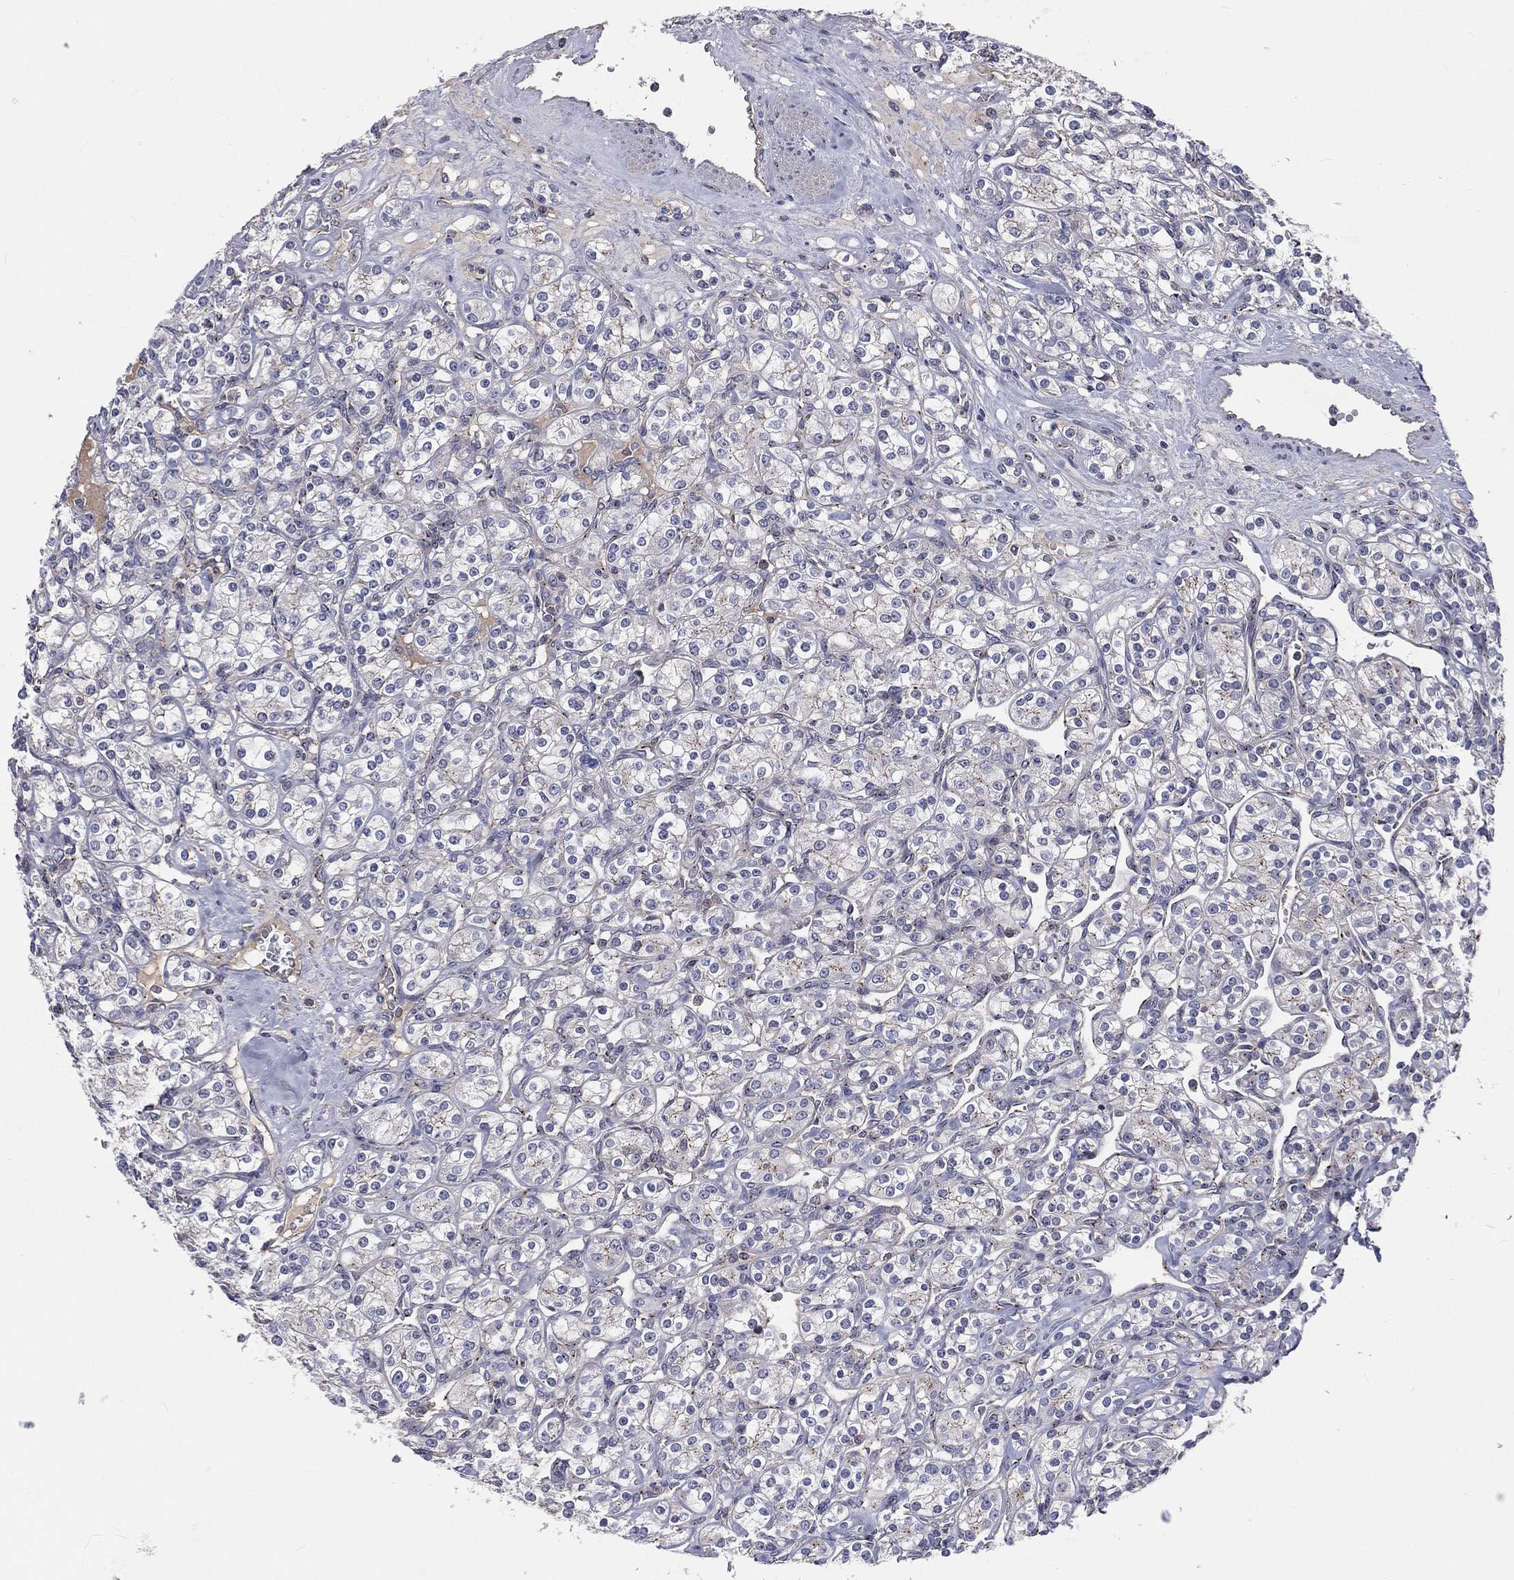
{"staining": {"intensity": "negative", "quantity": "none", "location": "none"}, "tissue": "renal cancer", "cell_type": "Tumor cells", "image_type": "cancer", "snomed": [{"axis": "morphology", "description": "Adenocarcinoma, NOS"}, {"axis": "topography", "description": "Kidney"}], "caption": "High magnification brightfield microscopy of renal cancer (adenocarcinoma) stained with DAB (3,3'-diaminobenzidine) (brown) and counterstained with hematoxylin (blue): tumor cells show no significant staining.", "gene": "CROCC", "patient": {"sex": "male", "age": 77}}